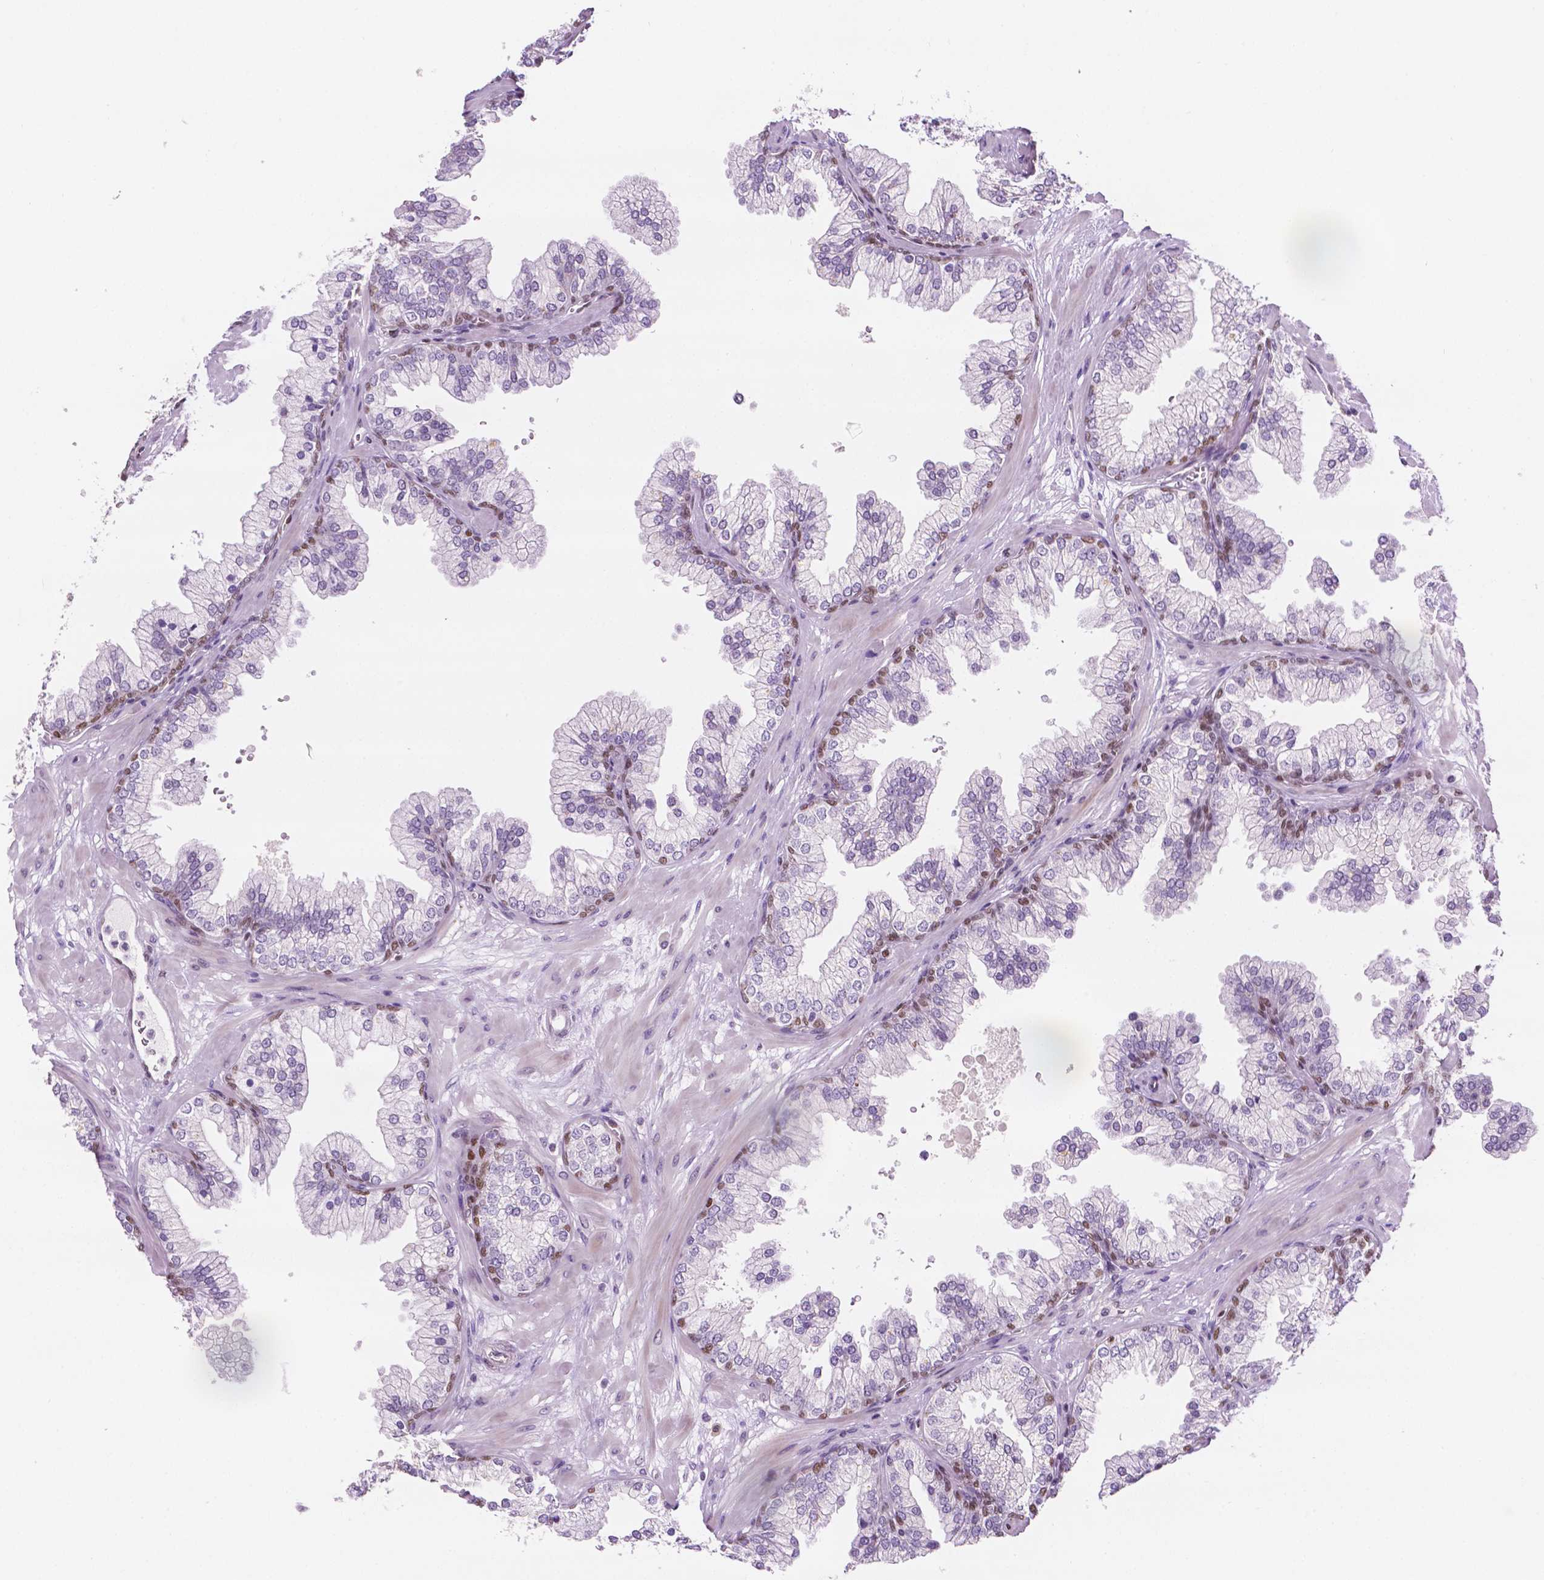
{"staining": {"intensity": "moderate", "quantity": "<25%", "location": "nuclear"}, "tissue": "prostate", "cell_type": "Glandular cells", "image_type": "normal", "snomed": [{"axis": "morphology", "description": "Normal tissue, NOS"}, {"axis": "topography", "description": "Prostate"}, {"axis": "topography", "description": "Peripheral nerve tissue"}], "caption": "The immunohistochemical stain shows moderate nuclear expression in glandular cells of normal prostate.", "gene": "ERF", "patient": {"sex": "male", "age": 61}}